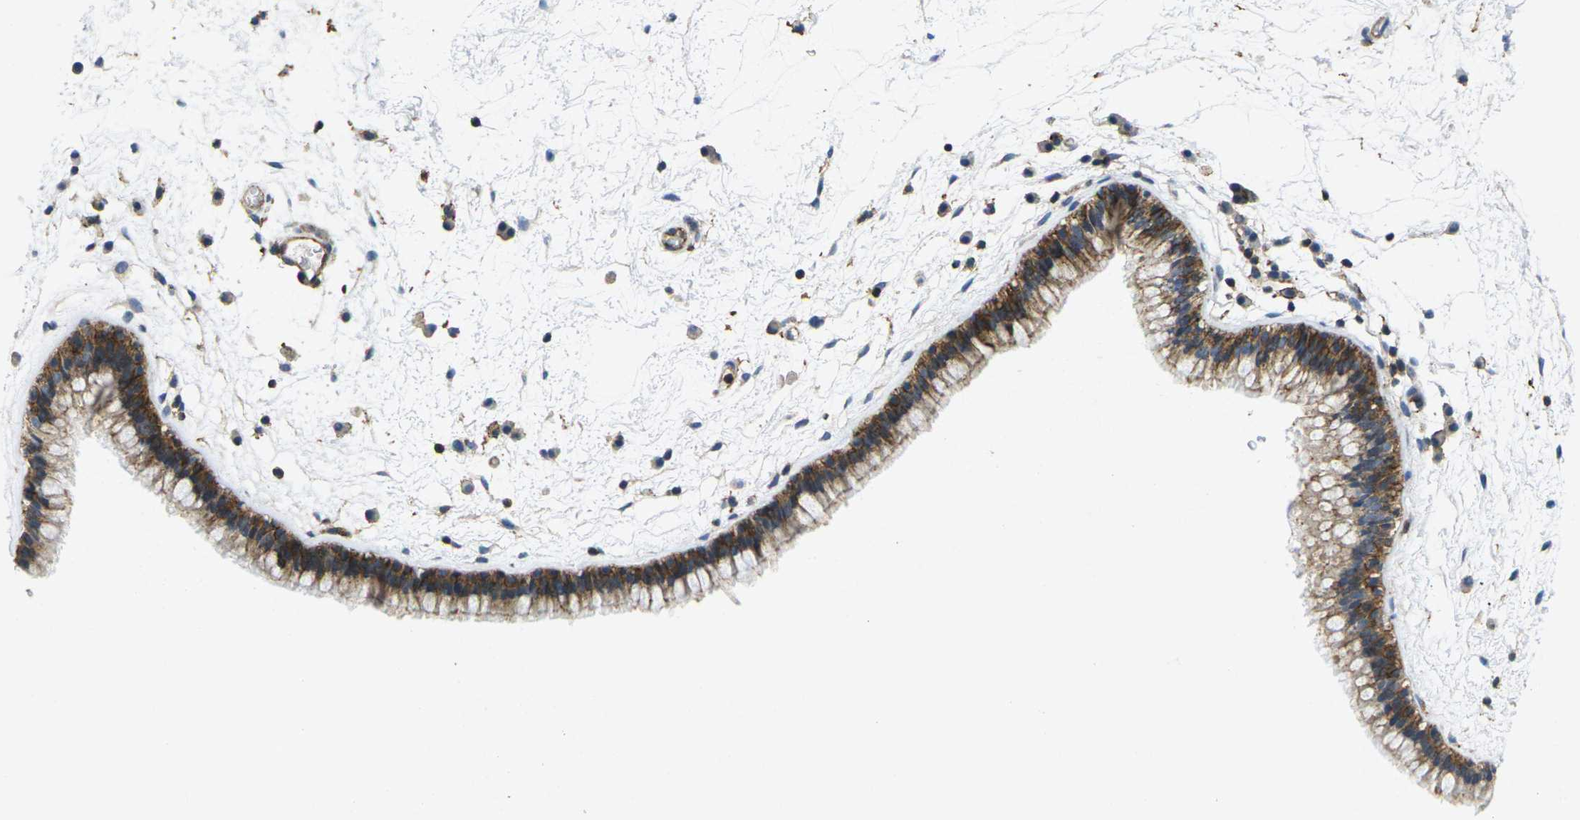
{"staining": {"intensity": "strong", "quantity": ">75%", "location": "cytoplasmic/membranous"}, "tissue": "nasopharynx", "cell_type": "Respiratory epithelial cells", "image_type": "normal", "snomed": [{"axis": "morphology", "description": "Normal tissue, NOS"}, {"axis": "morphology", "description": "Inflammation, NOS"}, {"axis": "topography", "description": "Nasopharynx"}], "caption": "DAB immunohistochemical staining of benign nasopharynx demonstrates strong cytoplasmic/membranous protein positivity in approximately >75% of respiratory epithelial cells. Using DAB (3,3'-diaminobenzidine) (brown) and hematoxylin (blue) stains, captured at high magnification using brightfield microscopy.", "gene": "IQGAP1", "patient": {"sex": "male", "age": 48}}